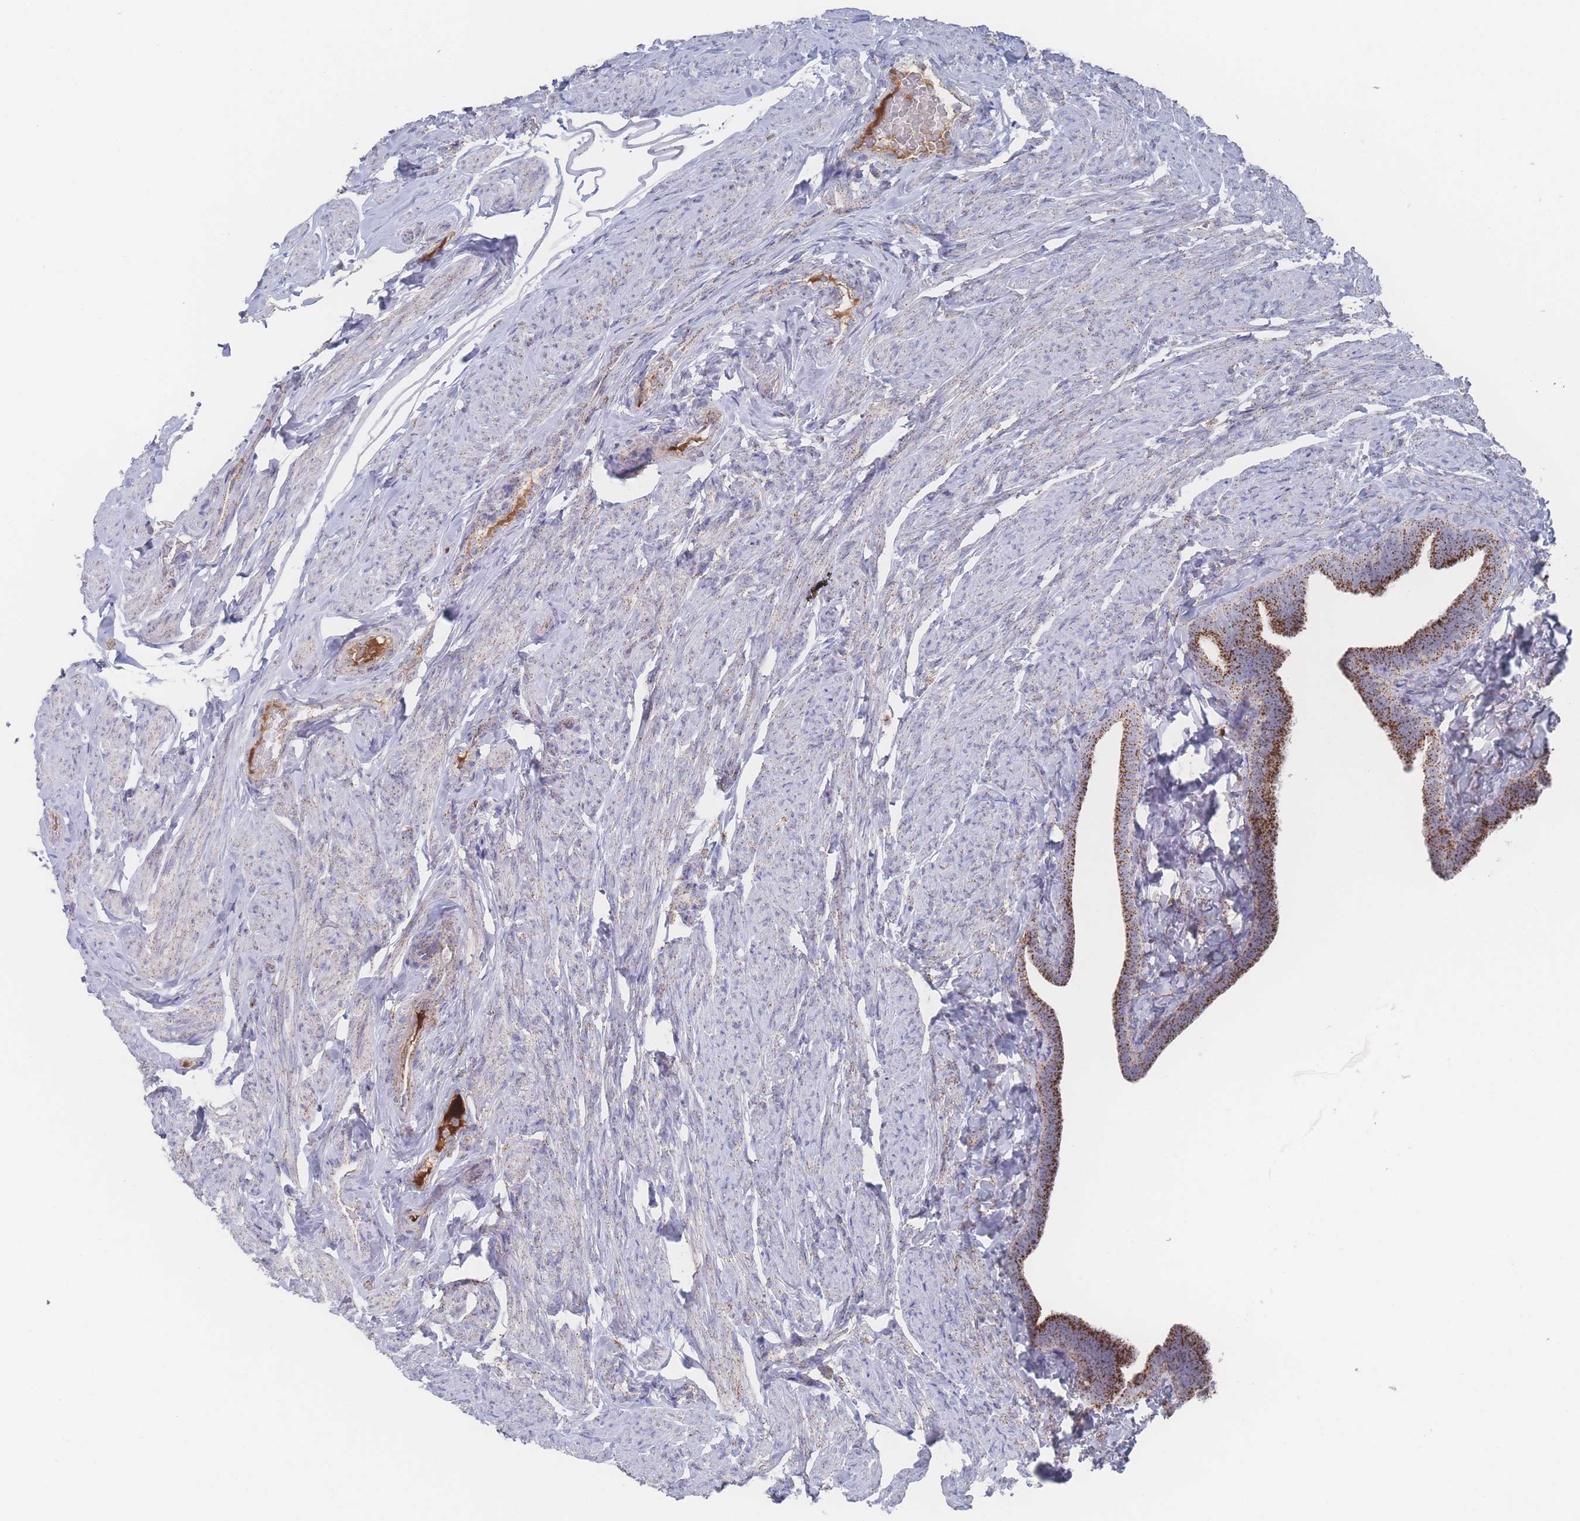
{"staining": {"intensity": "strong", "quantity": ">75%", "location": "cytoplasmic/membranous"}, "tissue": "fallopian tube", "cell_type": "Glandular cells", "image_type": "normal", "snomed": [{"axis": "morphology", "description": "Normal tissue, NOS"}, {"axis": "topography", "description": "Fallopian tube"}], "caption": "Protein staining demonstrates strong cytoplasmic/membranous expression in approximately >75% of glandular cells in benign fallopian tube. The protein is stained brown, and the nuclei are stained in blue (DAB (3,3'-diaminobenzidine) IHC with brightfield microscopy, high magnification).", "gene": "PEX14", "patient": {"sex": "female", "age": 69}}